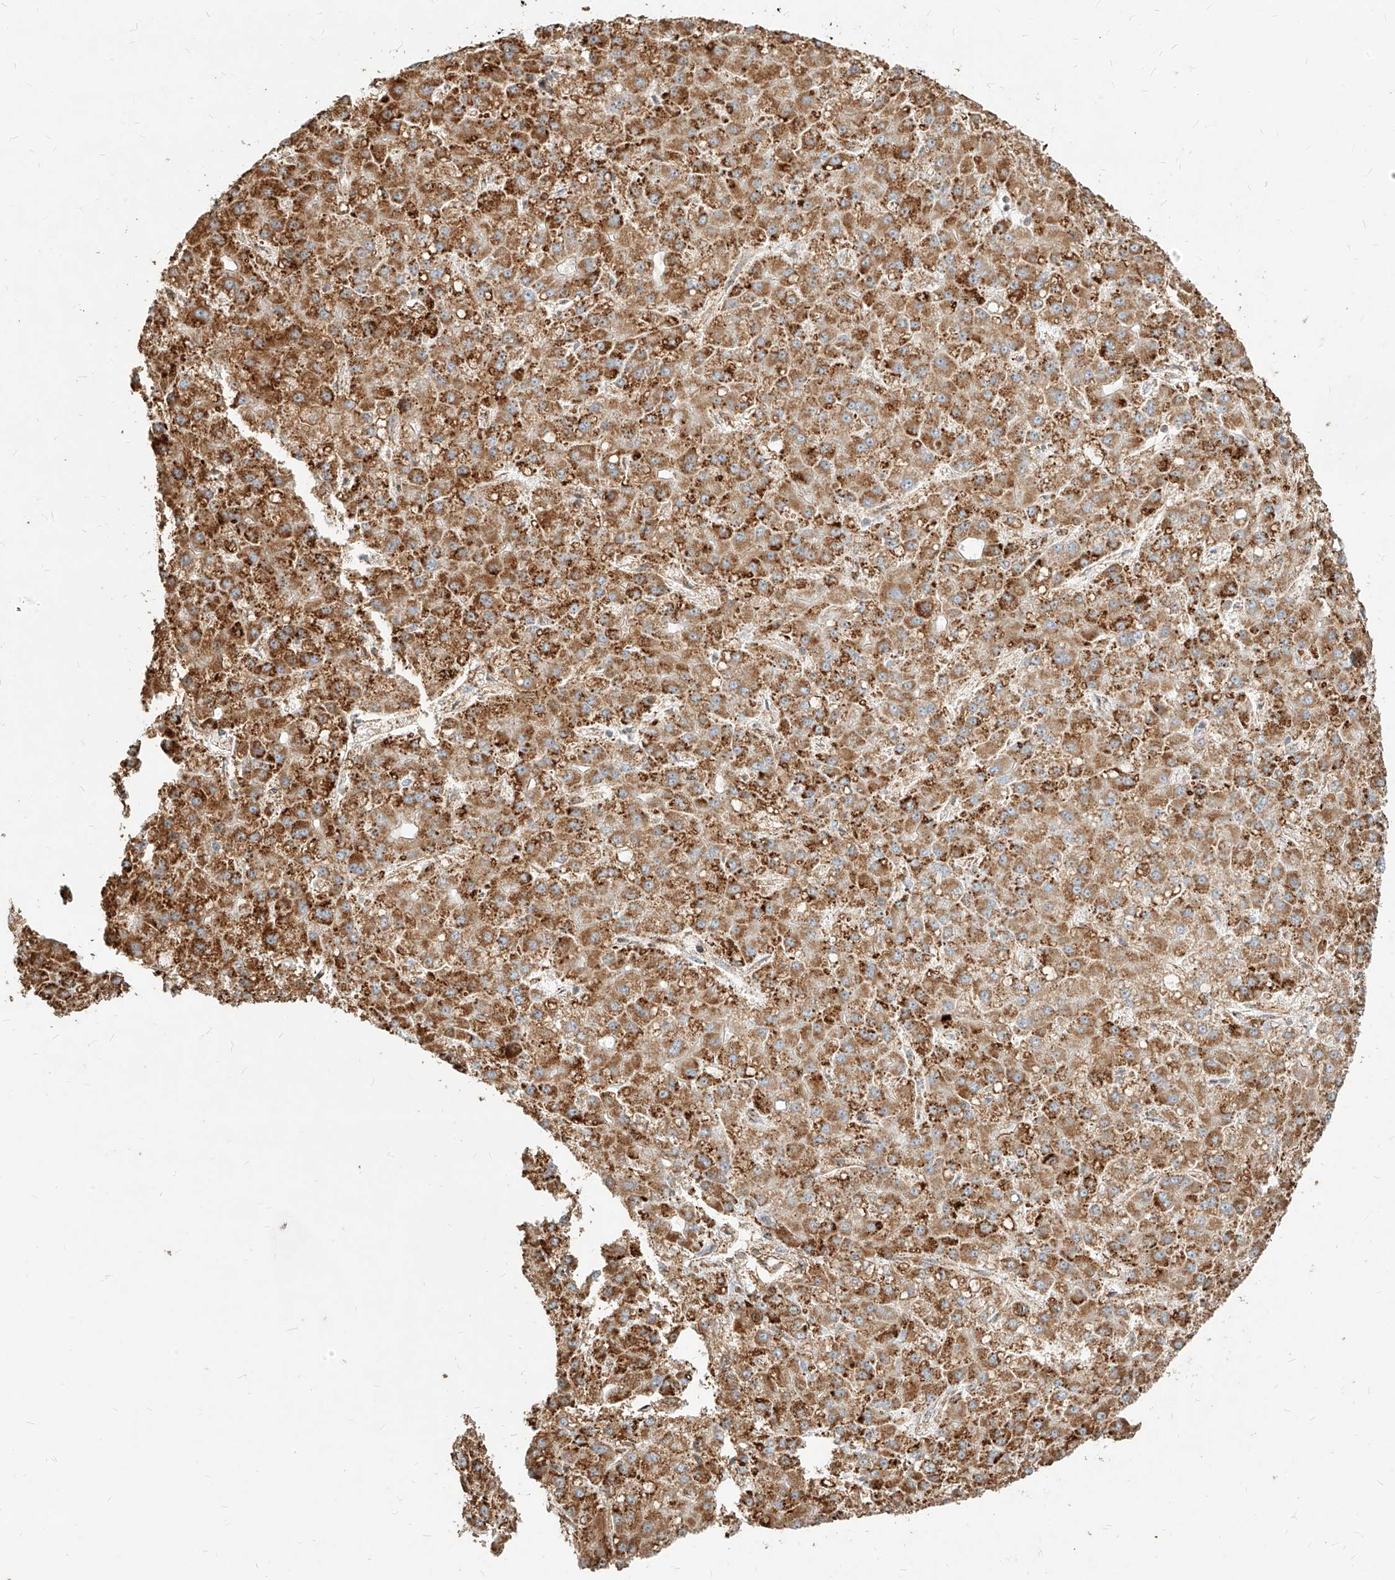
{"staining": {"intensity": "moderate", "quantity": ">75%", "location": "cytoplasmic/membranous"}, "tissue": "liver cancer", "cell_type": "Tumor cells", "image_type": "cancer", "snomed": [{"axis": "morphology", "description": "Carcinoma, Hepatocellular, NOS"}, {"axis": "topography", "description": "Liver"}], "caption": "IHC (DAB) staining of human liver cancer reveals moderate cytoplasmic/membranous protein staining in approximately >75% of tumor cells.", "gene": "MTX2", "patient": {"sex": "male", "age": 67}}